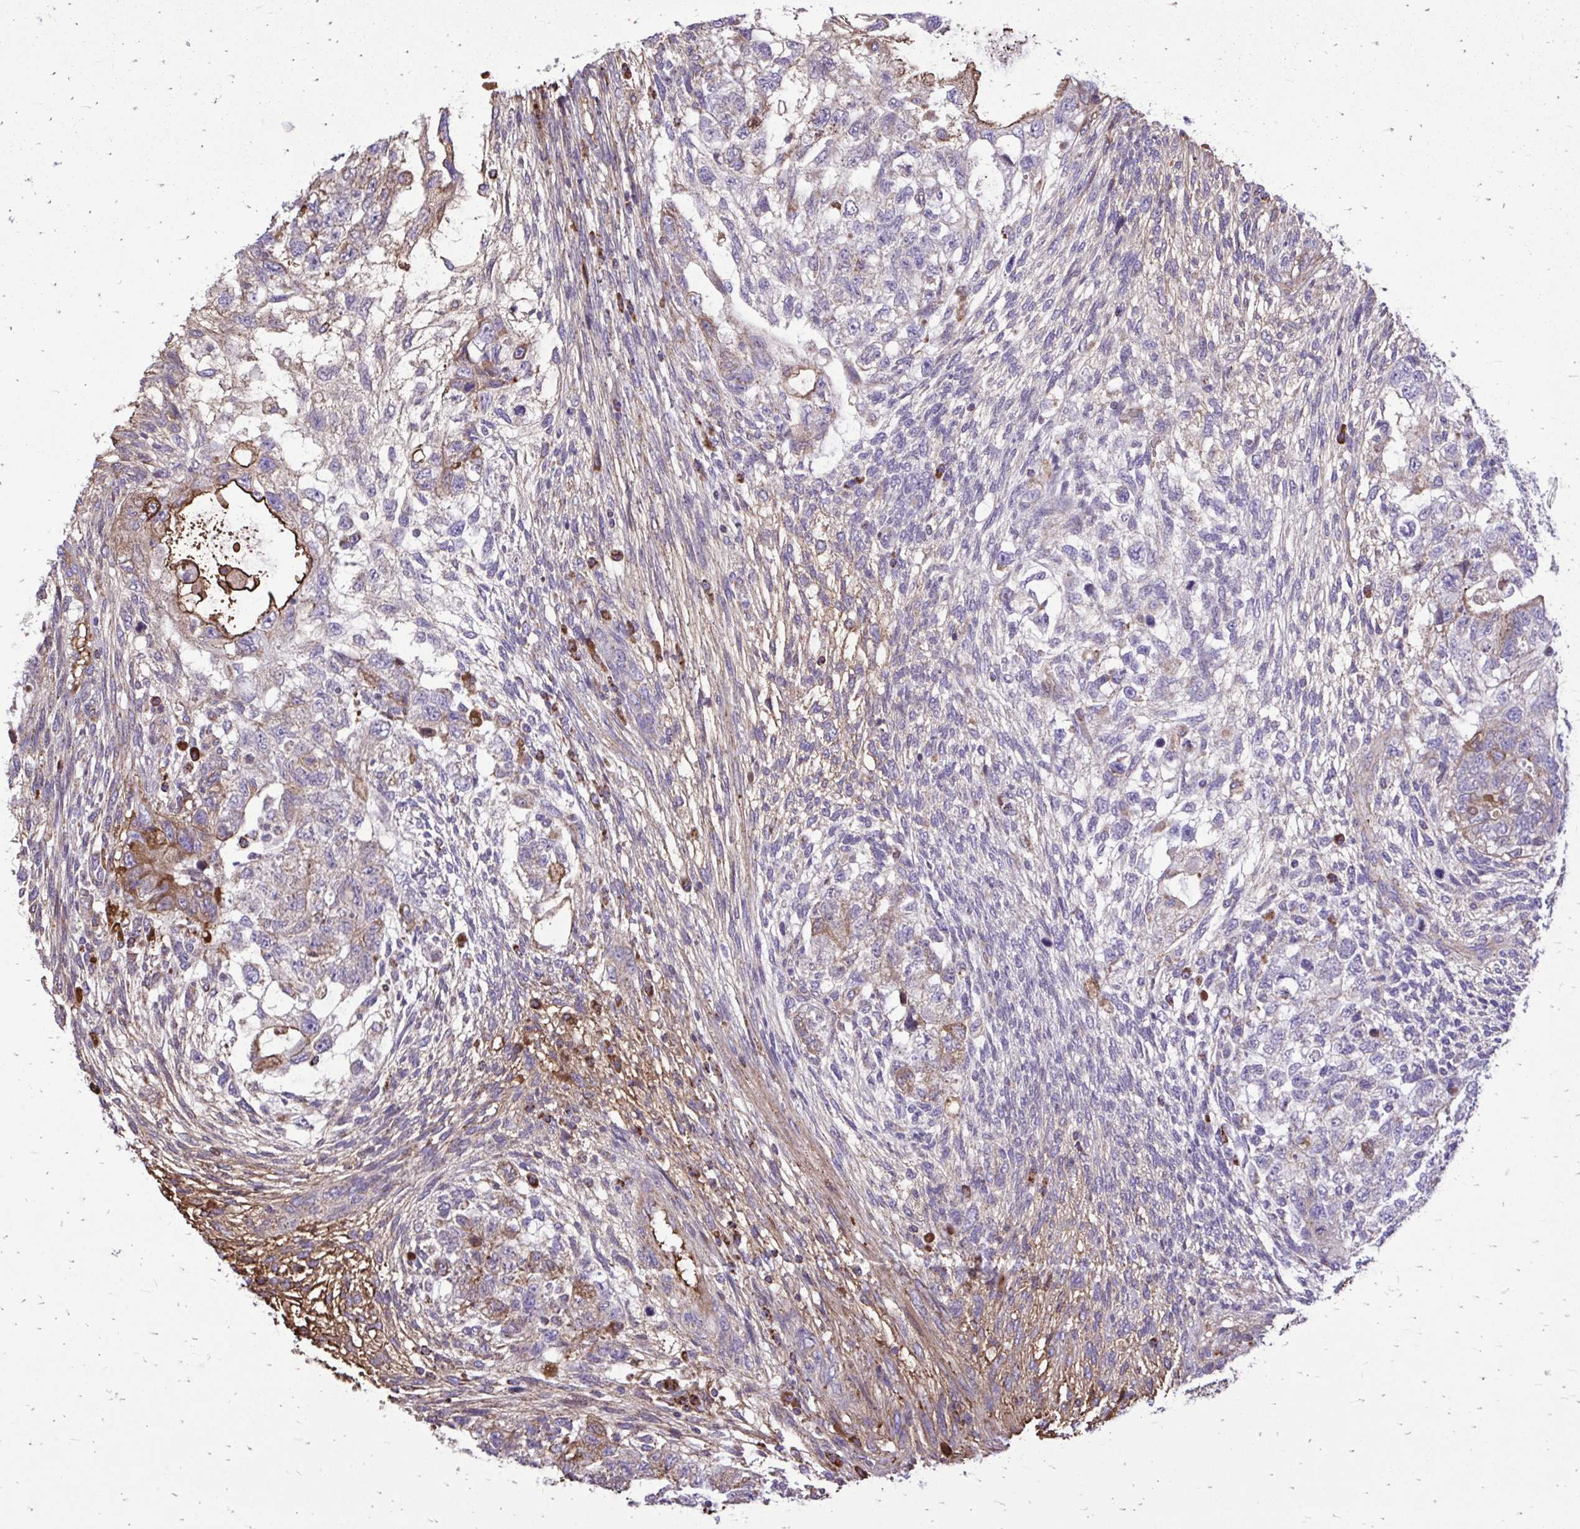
{"staining": {"intensity": "moderate", "quantity": "<25%", "location": "cytoplasmic/membranous"}, "tissue": "testis cancer", "cell_type": "Tumor cells", "image_type": "cancer", "snomed": [{"axis": "morphology", "description": "Normal tissue, NOS"}, {"axis": "morphology", "description": "Carcinoma, Embryonal, NOS"}, {"axis": "topography", "description": "Testis"}], "caption": "Human testis cancer stained with a brown dye shows moderate cytoplasmic/membranous positive positivity in approximately <25% of tumor cells.", "gene": "ATP13A2", "patient": {"sex": "male", "age": 36}}